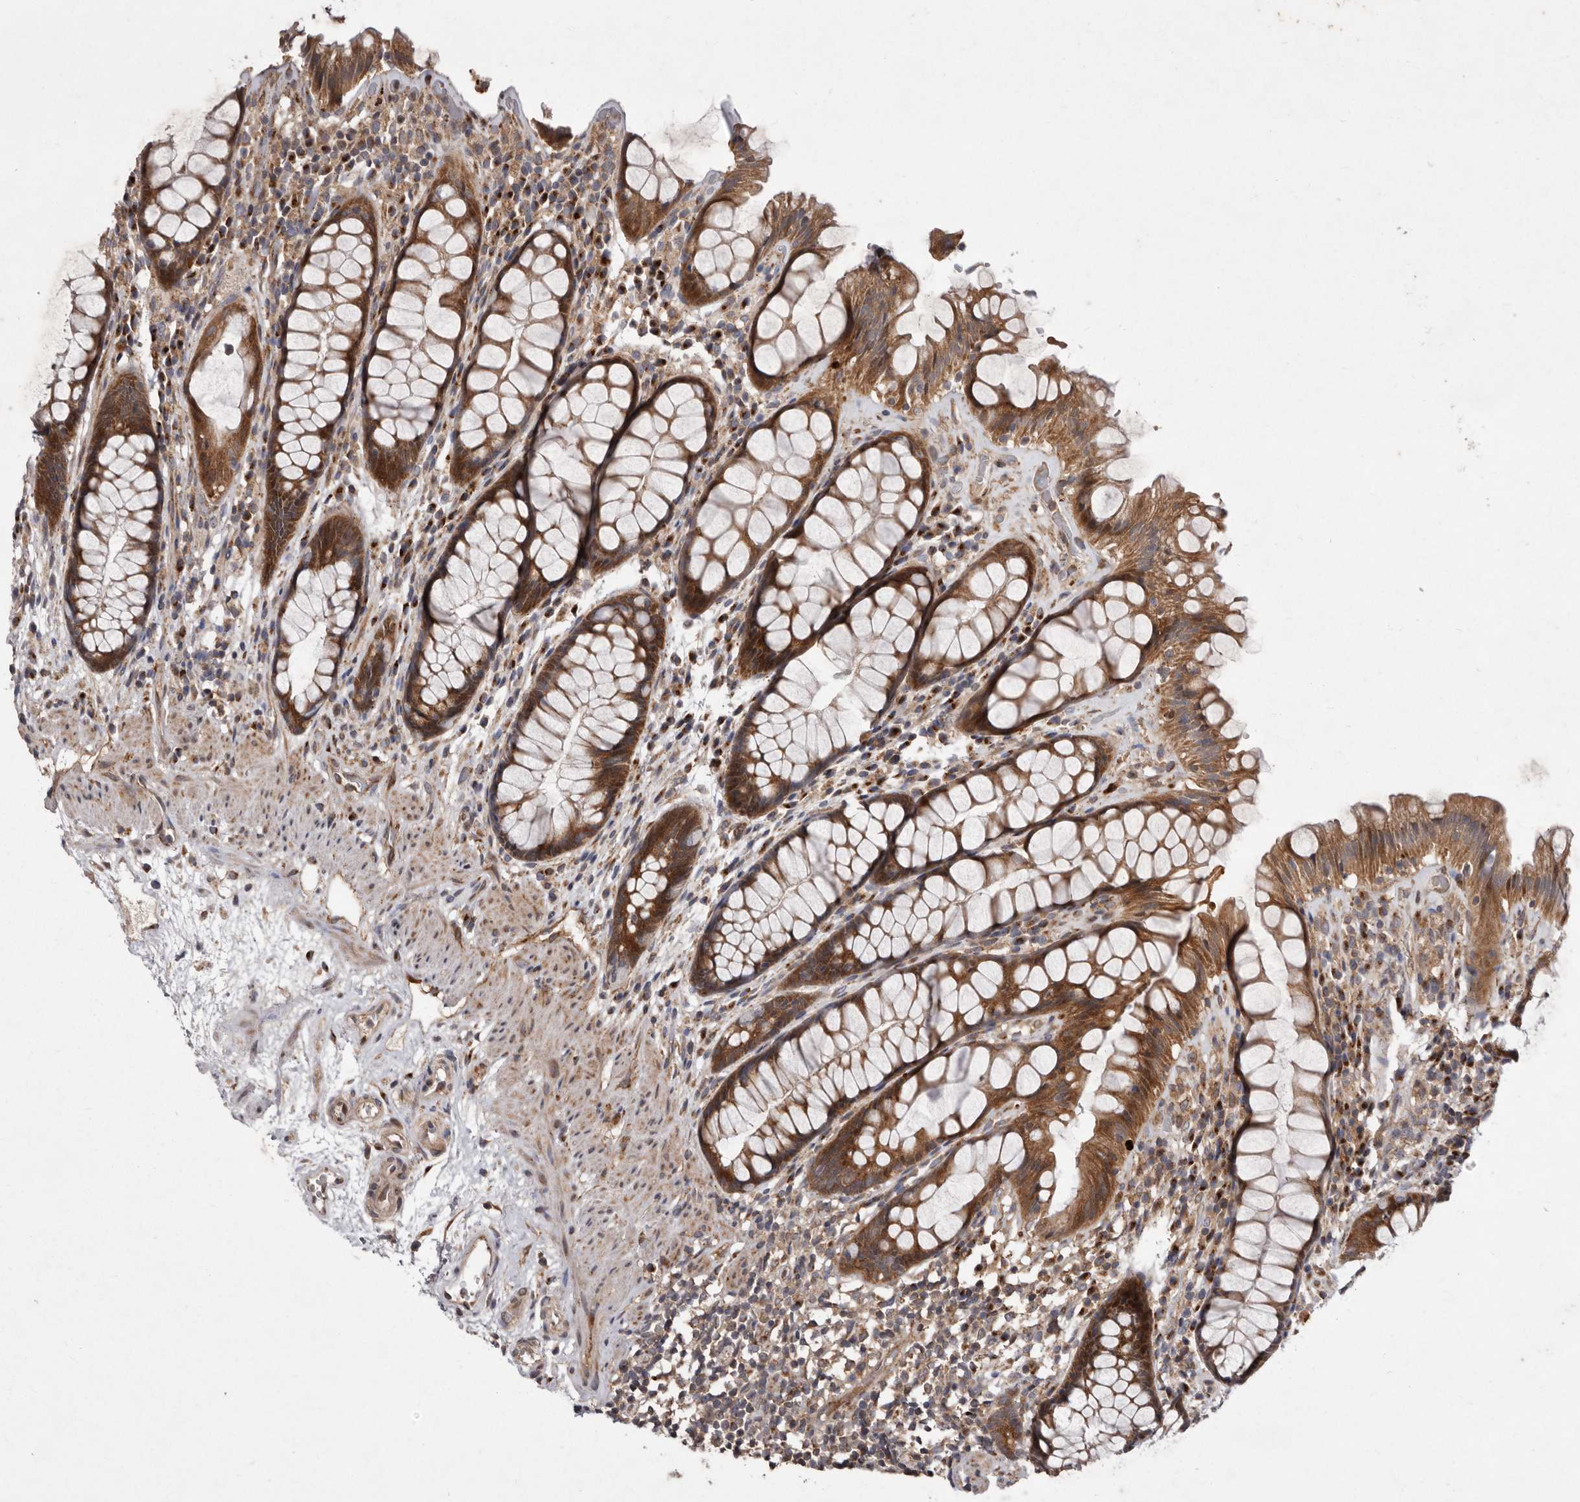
{"staining": {"intensity": "strong", "quantity": ">75%", "location": "cytoplasmic/membranous"}, "tissue": "rectum", "cell_type": "Glandular cells", "image_type": "normal", "snomed": [{"axis": "morphology", "description": "Normal tissue, NOS"}, {"axis": "topography", "description": "Rectum"}], "caption": "Protein expression analysis of normal human rectum reveals strong cytoplasmic/membranous expression in approximately >75% of glandular cells. The protein is stained brown, and the nuclei are stained in blue (DAB IHC with brightfield microscopy, high magnification).", "gene": "FLAD1", "patient": {"sex": "male", "age": 64}}